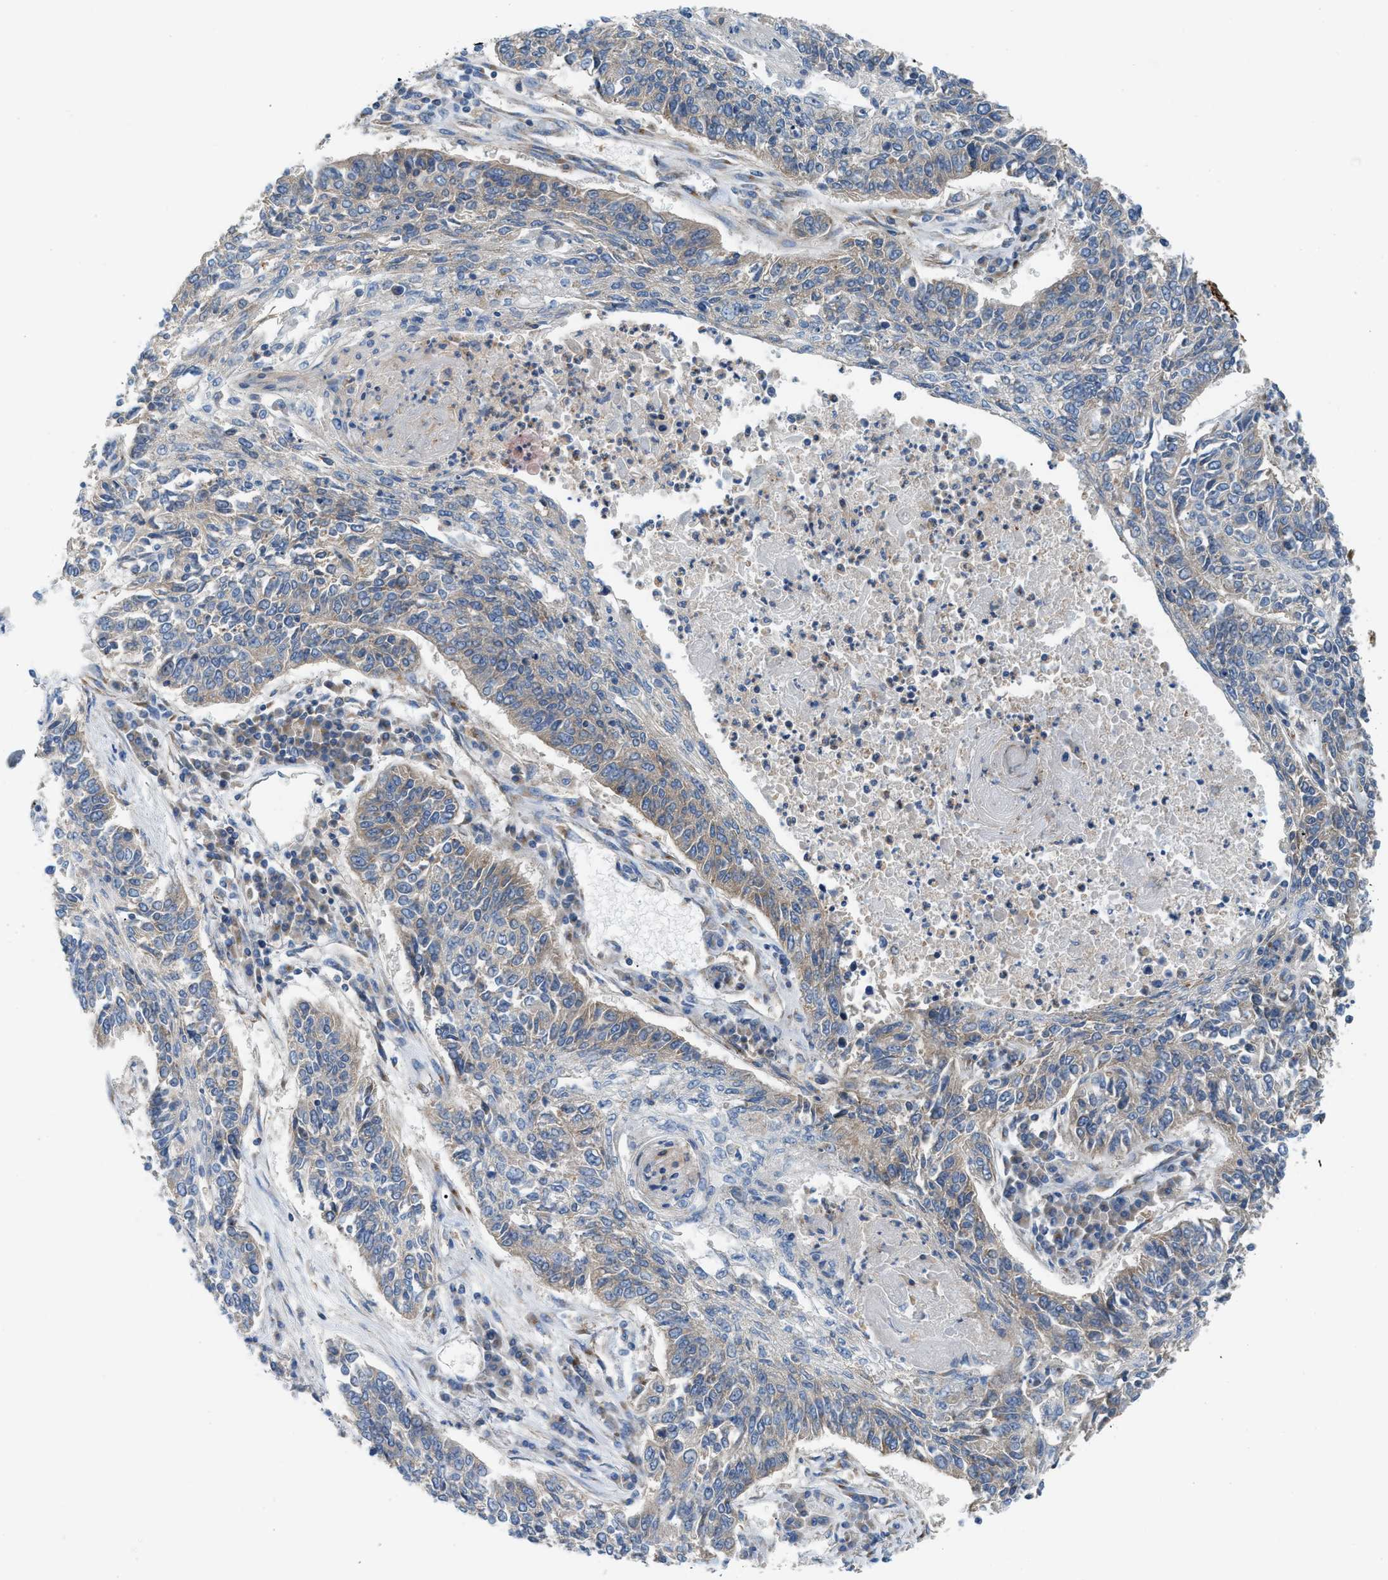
{"staining": {"intensity": "weak", "quantity": "<25%", "location": "cytoplasmic/membranous"}, "tissue": "lung cancer", "cell_type": "Tumor cells", "image_type": "cancer", "snomed": [{"axis": "morphology", "description": "Normal tissue, NOS"}, {"axis": "morphology", "description": "Squamous cell carcinoma, NOS"}, {"axis": "topography", "description": "Cartilage tissue"}, {"axis": "topography", "description": "Bronchus"}, {"axis": "topography", "description": "Lung"}], "caption": "An immunohistochemistry image of lung squamous cell carcinoma is shown. There is no staining in tumor cells of lung squamous cell carcinoma.", "gene": "TBC1D15", "patient": {"sex": "female", "age": 49}}